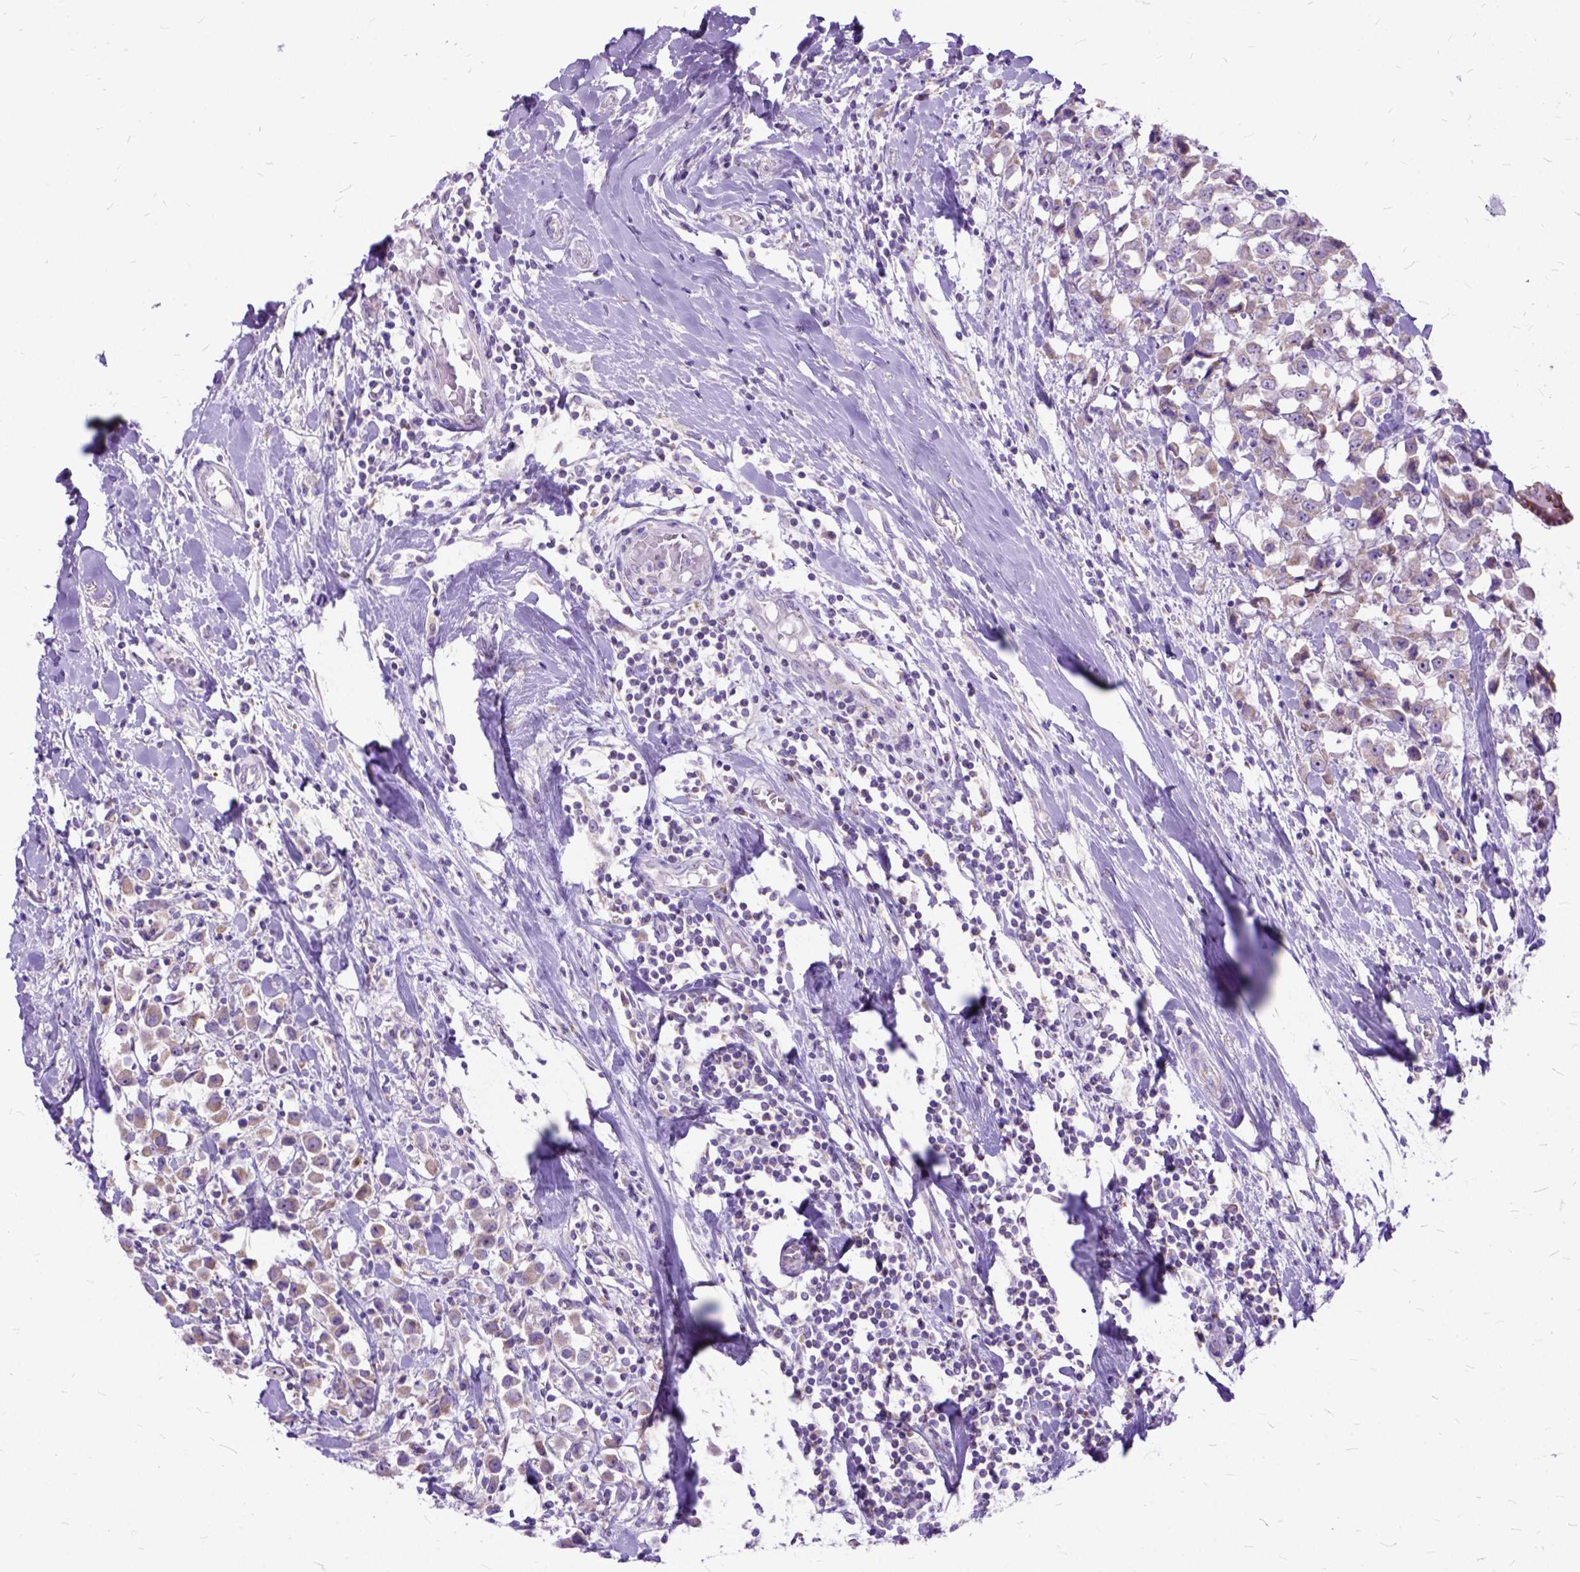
{"staining": {"intensity": "weak", "quantity": ">75%", "location": "cytoplasmic/membranous"}, "tissue": "breast cancer", "cell_type": "Tumor cells", "image_type": "cancer", "snomed": [{"axis": "morphology", "description": "Duct carcinoma"}, {"axis": "topography", "description": "Breast"}], "caption": "Breast cancer was stained to show a protein in brown. There is low levels of weak cytoplasmic/membranous expression in about >75% of tumor cells.", "gene": "CTAG2", "patient": {"sex": "female", "age": 61}}